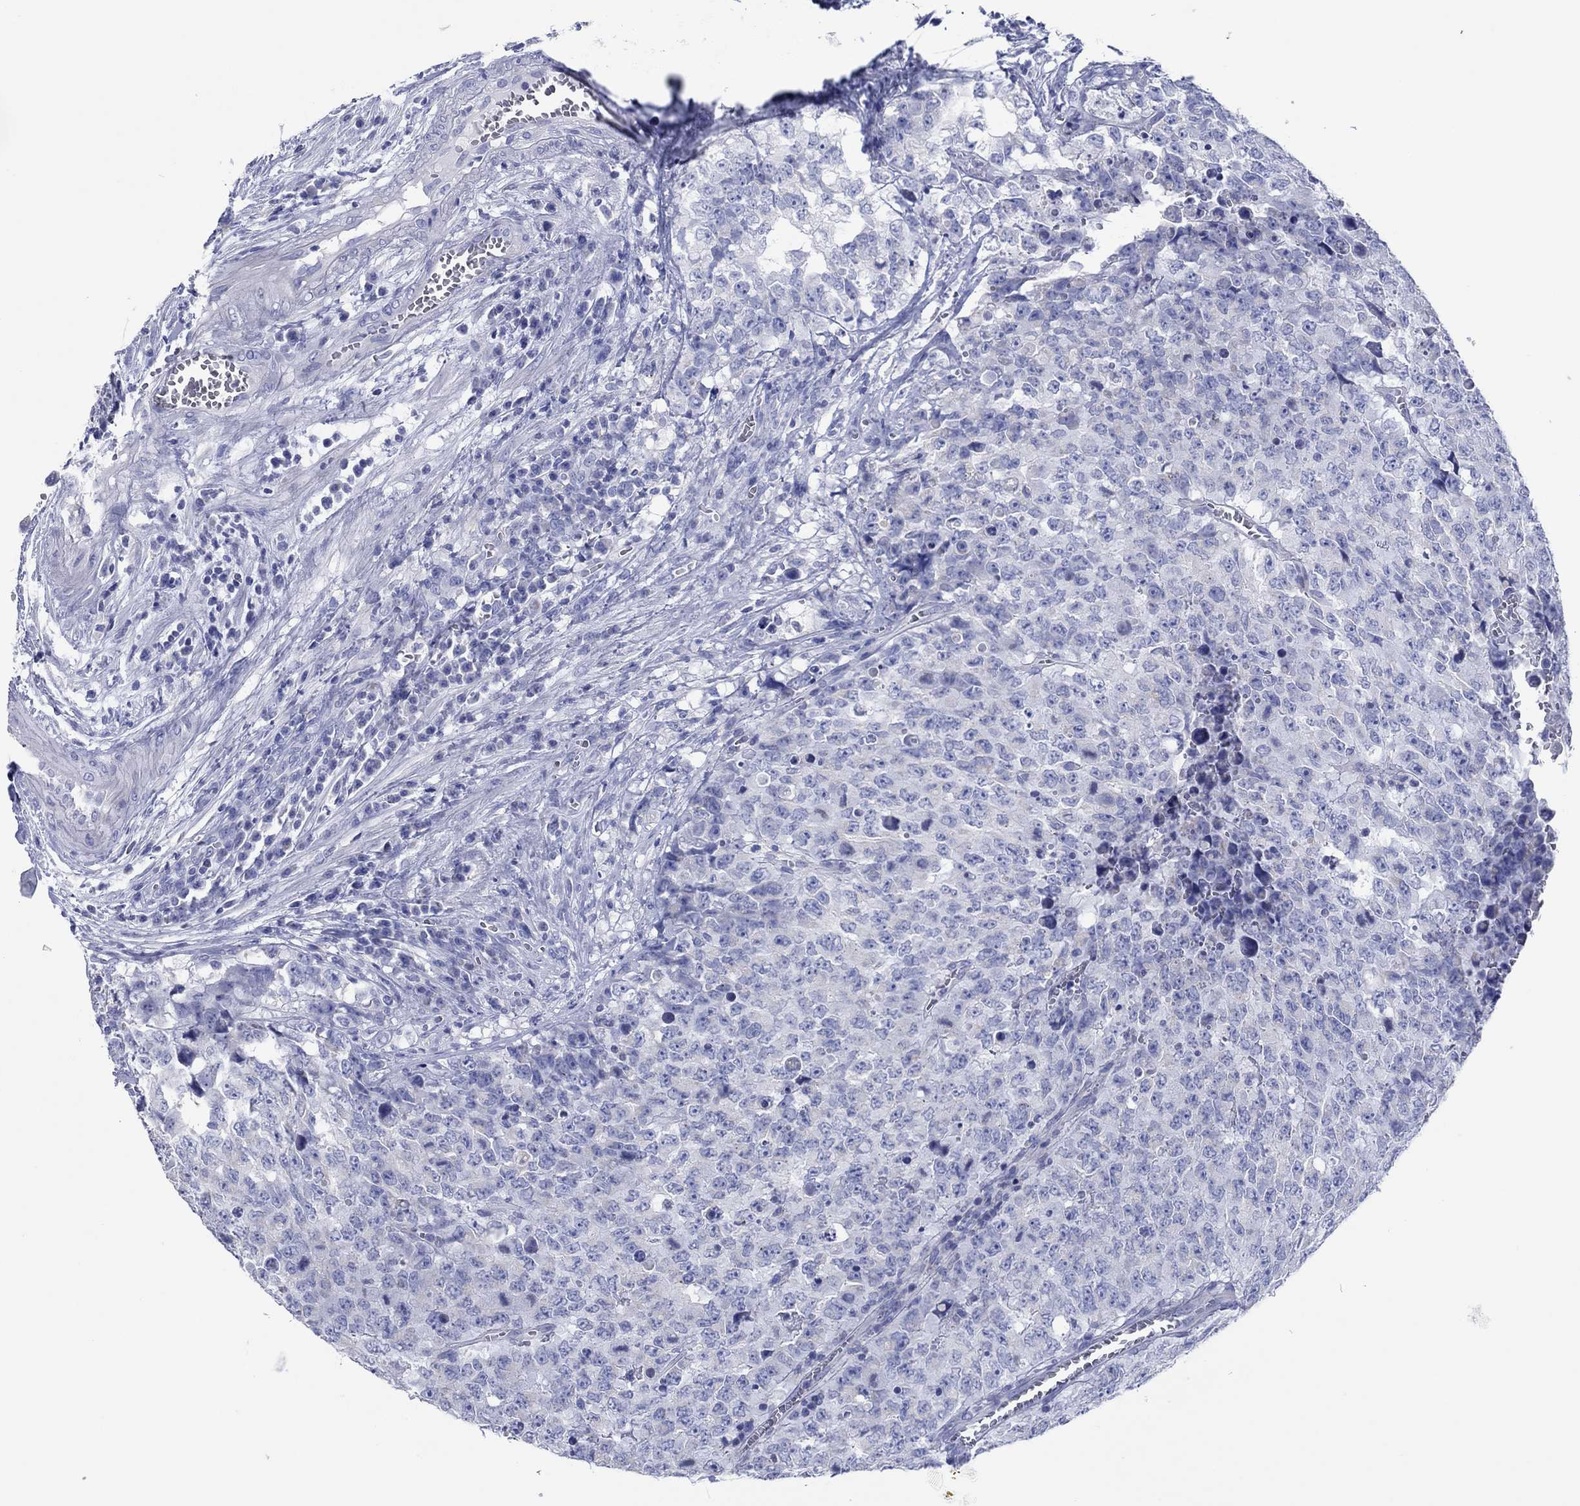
{"staining": {"intensity": "negative", "quantity": "none", "location": "none"}, "tissue": "testis cancer", "cell_type": "Tumor cells", "image_type": "cancer", "snomed": [{"axis": "morphology", "description": "Carcinoma, Embryonal, NOS"}, {"axis": "topography", "description": "Testis"}], "caption": "A high-resolution histopathology image shows IHC staining of testis embryonal carcinoma, which shows no significant expression in tumor cells. (Stains: DAB (3,3'-diaminobenzidine) IHC with hematoxylin counter stain, Microscopy: brightfield microscopy at high magnification).", "gene": "HCRT", "patient": {"sex": "male", "age": 23}}